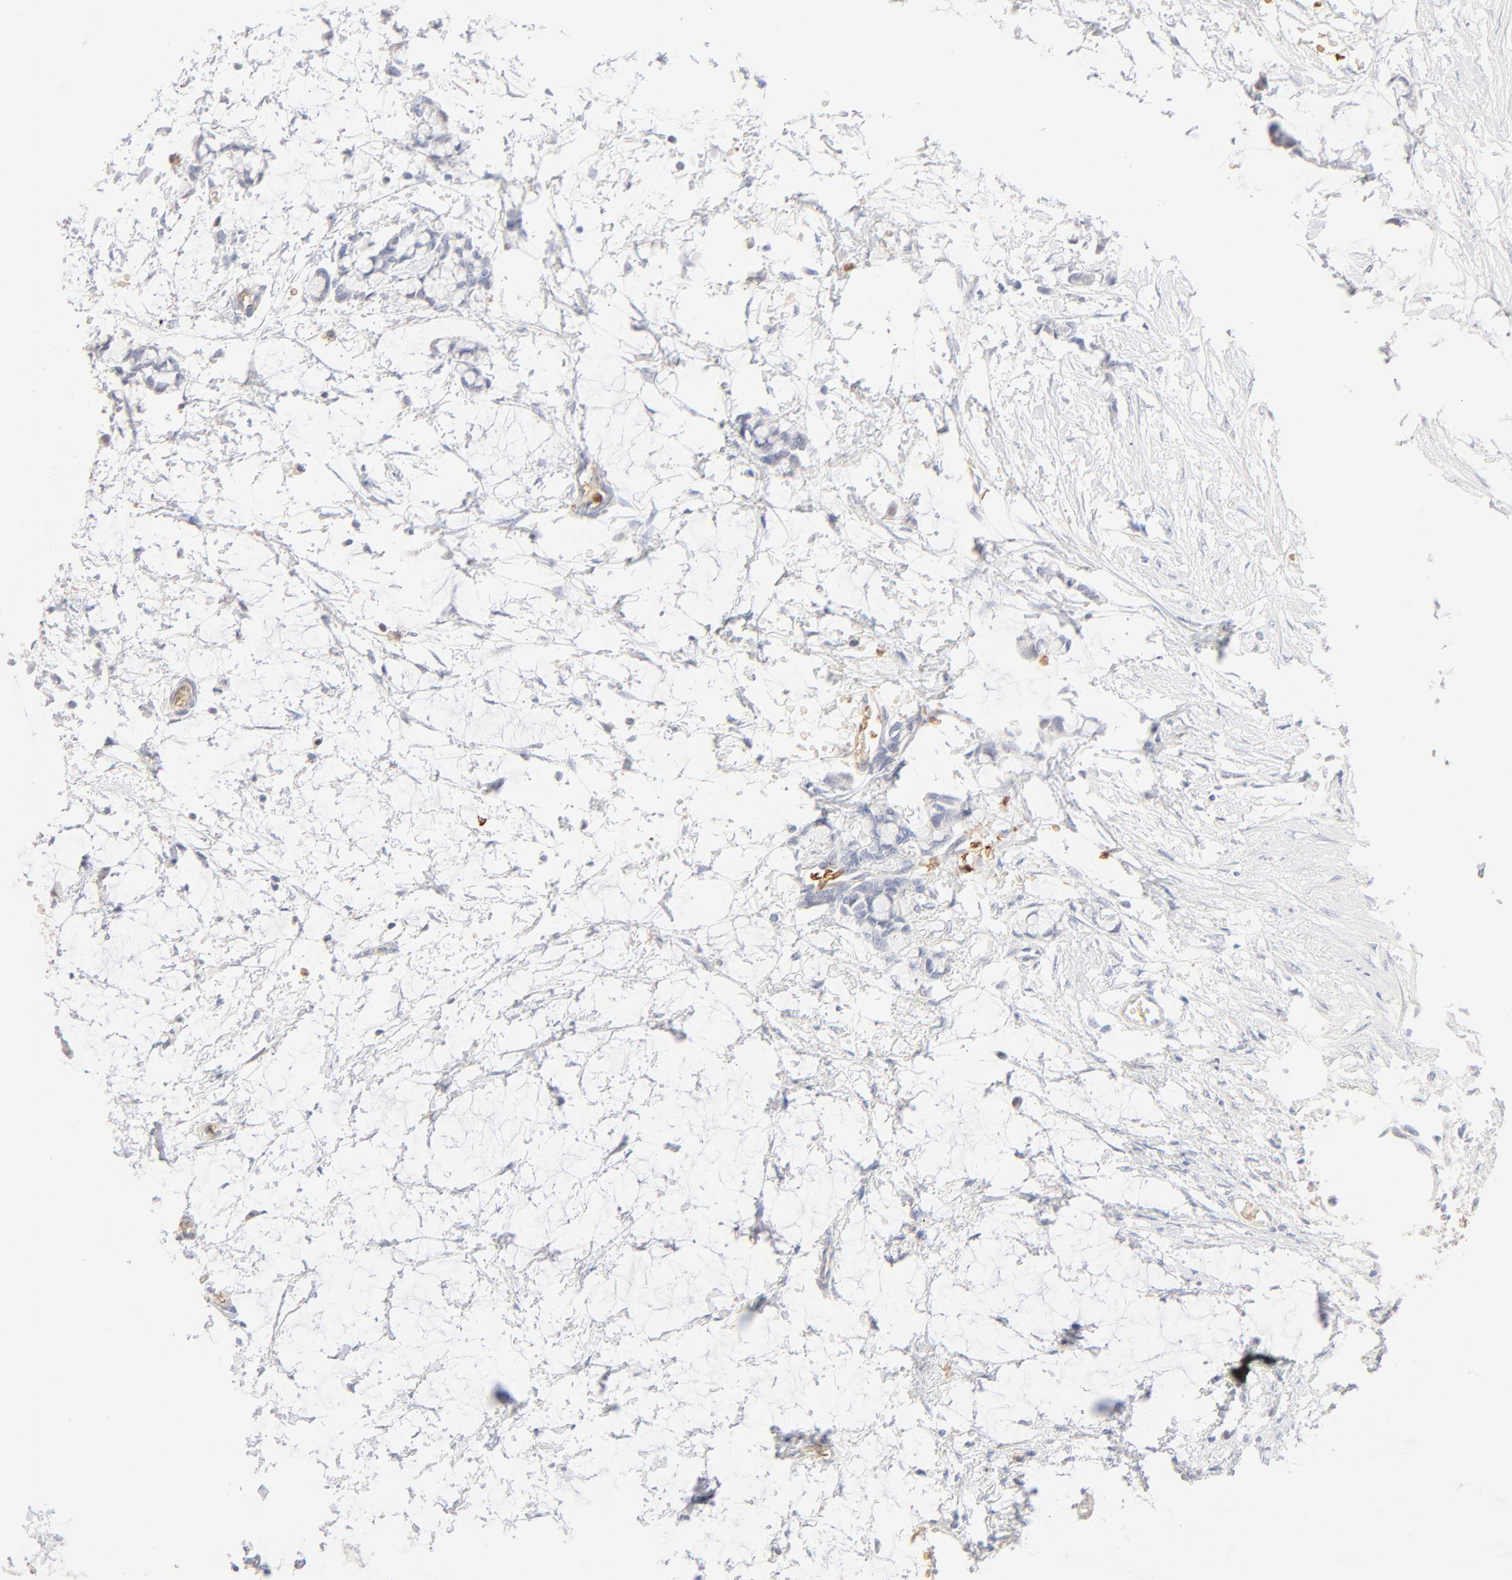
{"staining": {"intensity": "negative", "quantity": "none", "location": "none"}, "tissue": "colorectal cancer", "cell_type": "Tumor cells", "image_type": "cancer", "snomed": [{"axis": "morphology", "description": "Normal tissue, NOS"}, {"axis": "morphology", "description": "Adenocarcinoma, NOS"}, {"axis": "topography", "description": "Colon"}, {"axis": "topography", "description": "Peripheral nerve tissue"}], "caption": "A photomicrograph of adenocarcinoma (colorectal) stained for a protein displays no brown staining in tumor cells. Brightfield microscopy of immunohistochemistry stained with DAB (3,3'-diaminobenzidine) (brown) and hematoxylin (blue), captured at high magnification.", "gene": "SPTB", "patient": {"sex": "male", "age": 14}}